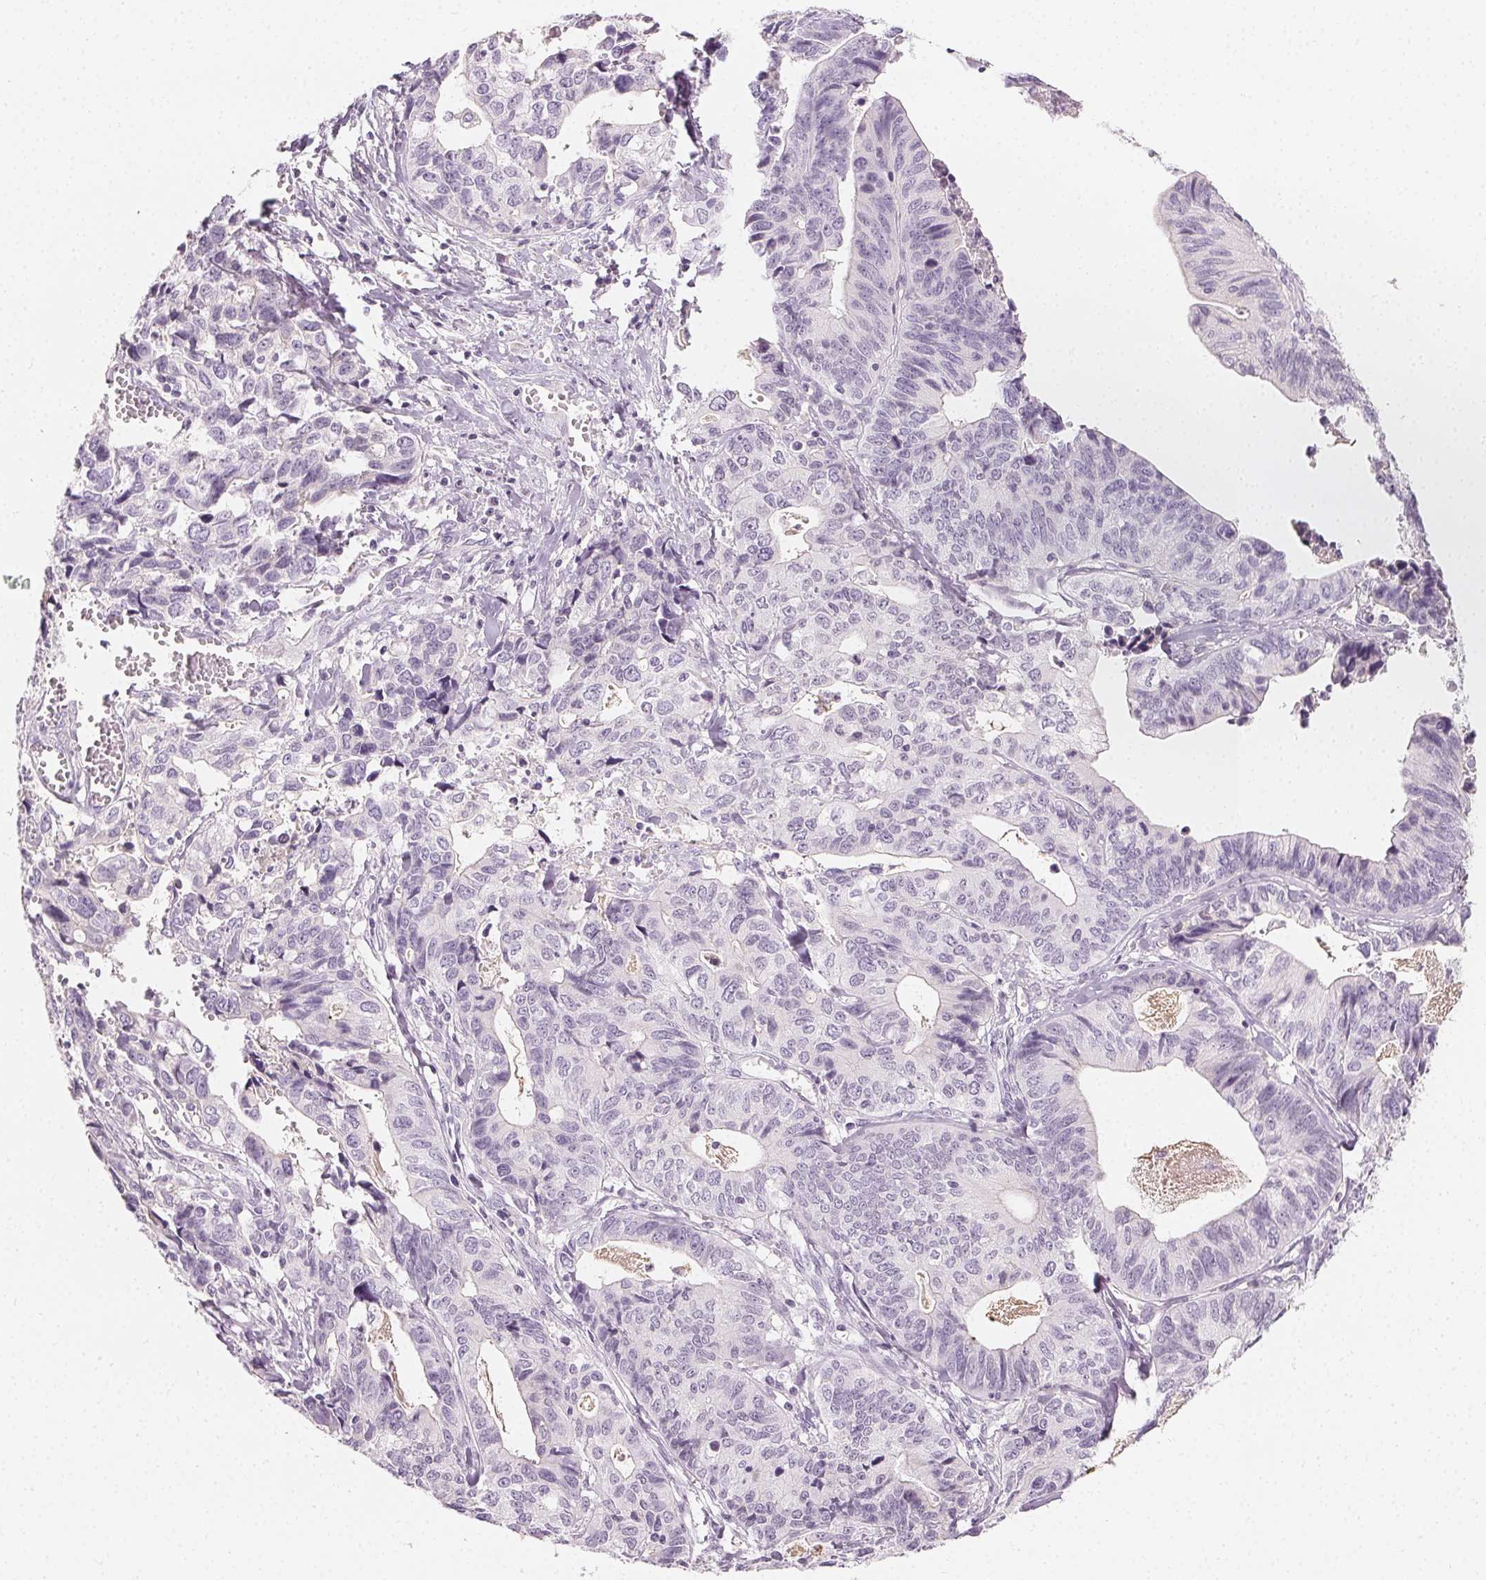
{"staining": {"intensity": "negative", "quantity": "none", "location": "none"}, "tissue": "stomach cancer", "cell_type": "Tumor cells", "image_type": "cancer", "snomed": [{"axis": "morphology", "description": "Adenocarcinoma, NOS"}, {"axis": "topography", "description": "Stomach, upper"}], "caption": "Immunohistochemical staining of human stomach adenocarcinoma reveals no significant expression in tumor cells.", "gene": "AFM", "patient": {"sex": "female", "age": 67}}